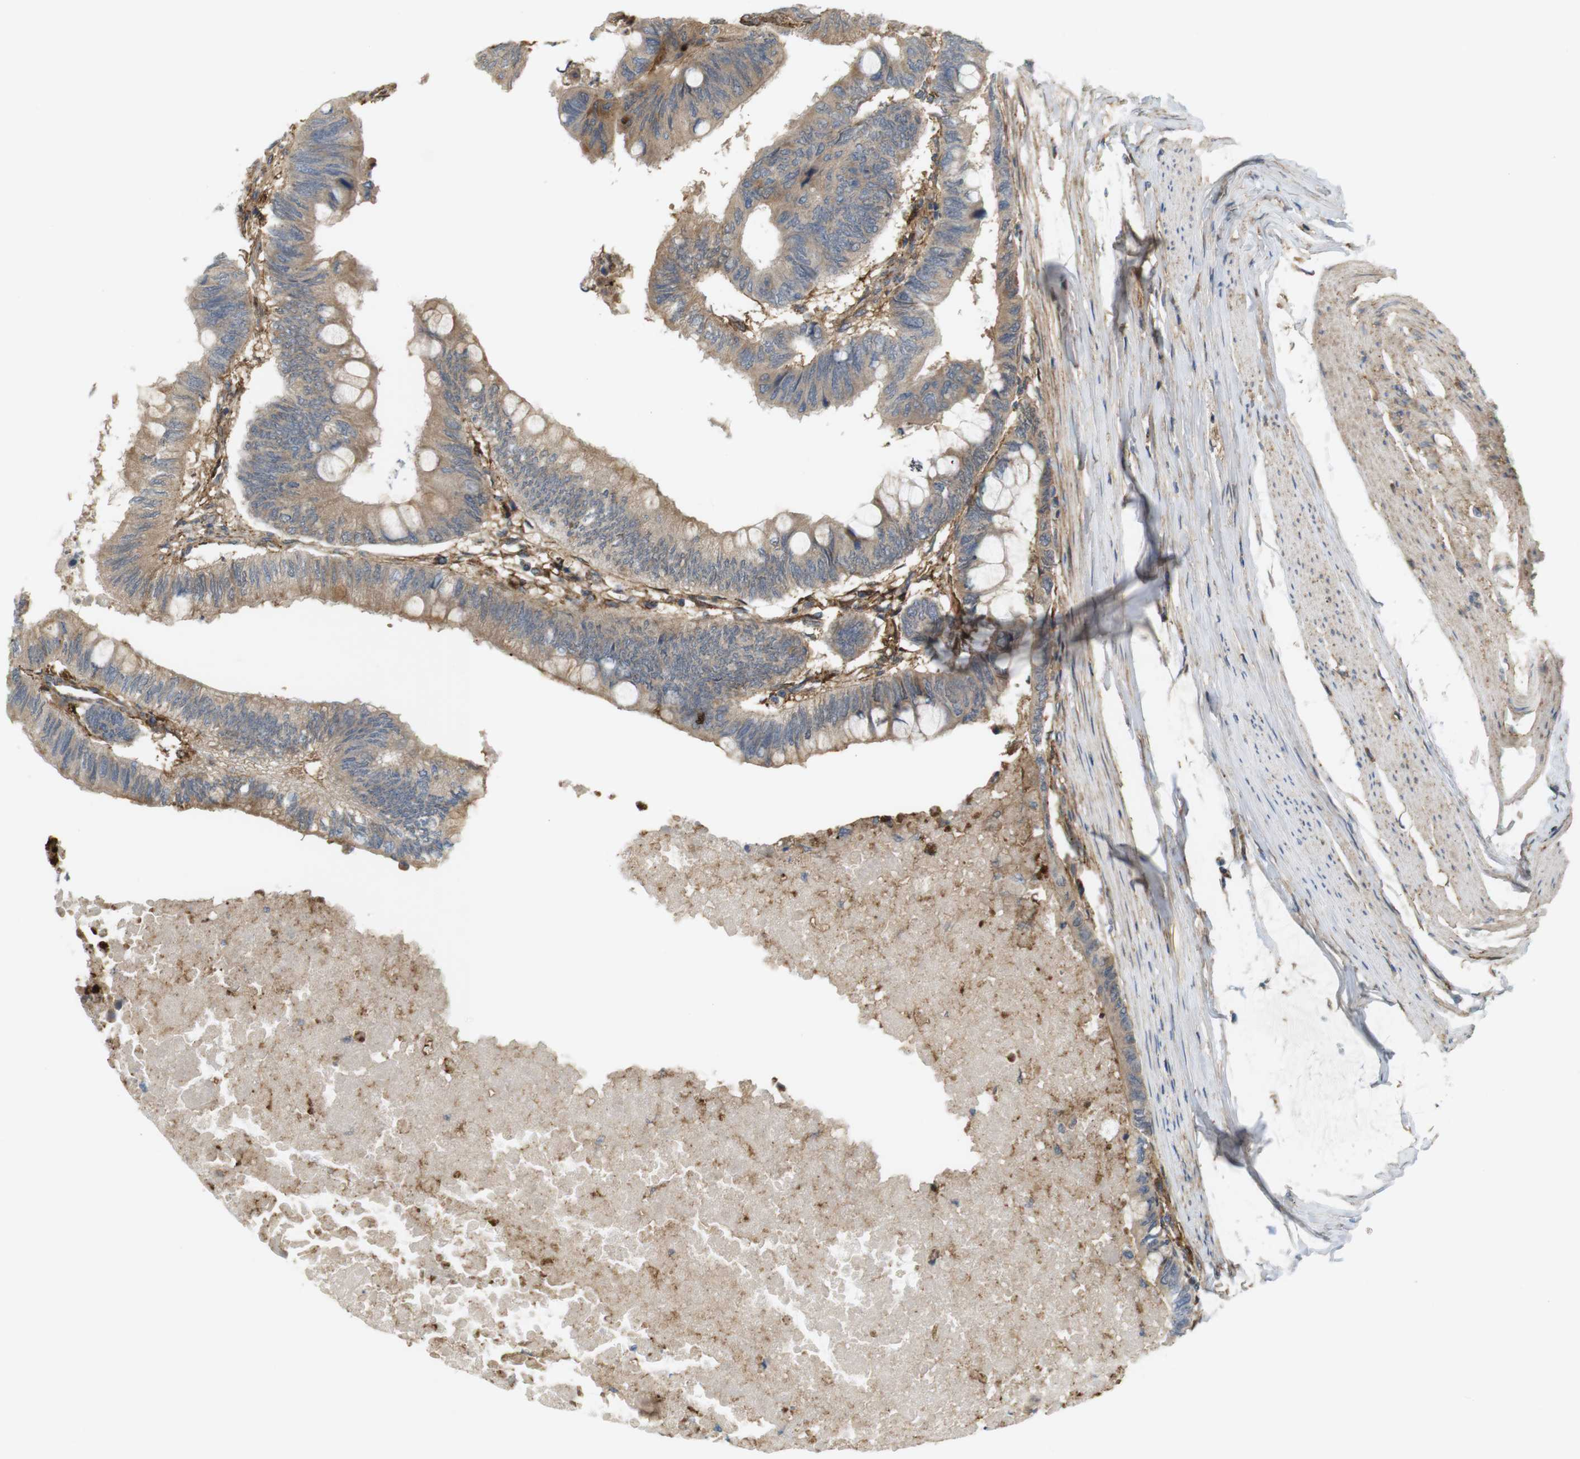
{"staining": {"intensity": "moderate", "quantity": "25%-75%", "location": "cytoplasmic/membranous"}, "tissue": "colorectal cancer", "cell_type": "Tumor cells", "image_type": "cancer", "snomed": [{"axis": "morphology", "description": "Normal tissue, NOS"}, {"axis": "morphology", "description": "Adenocarcinoma, NOS"}, {"axis": "topography", "description": "Rectum"}, {"axis": "topography", "description": "Peripheral nerve tissue"}], "caption": "A brown stain shows moderate cytoplasmic/membranous positivity of a protein in colorectal adenocarcinoma tumor cells.", "gene": "DDAH2", "patient": {"sex": "male", "age": 92}}